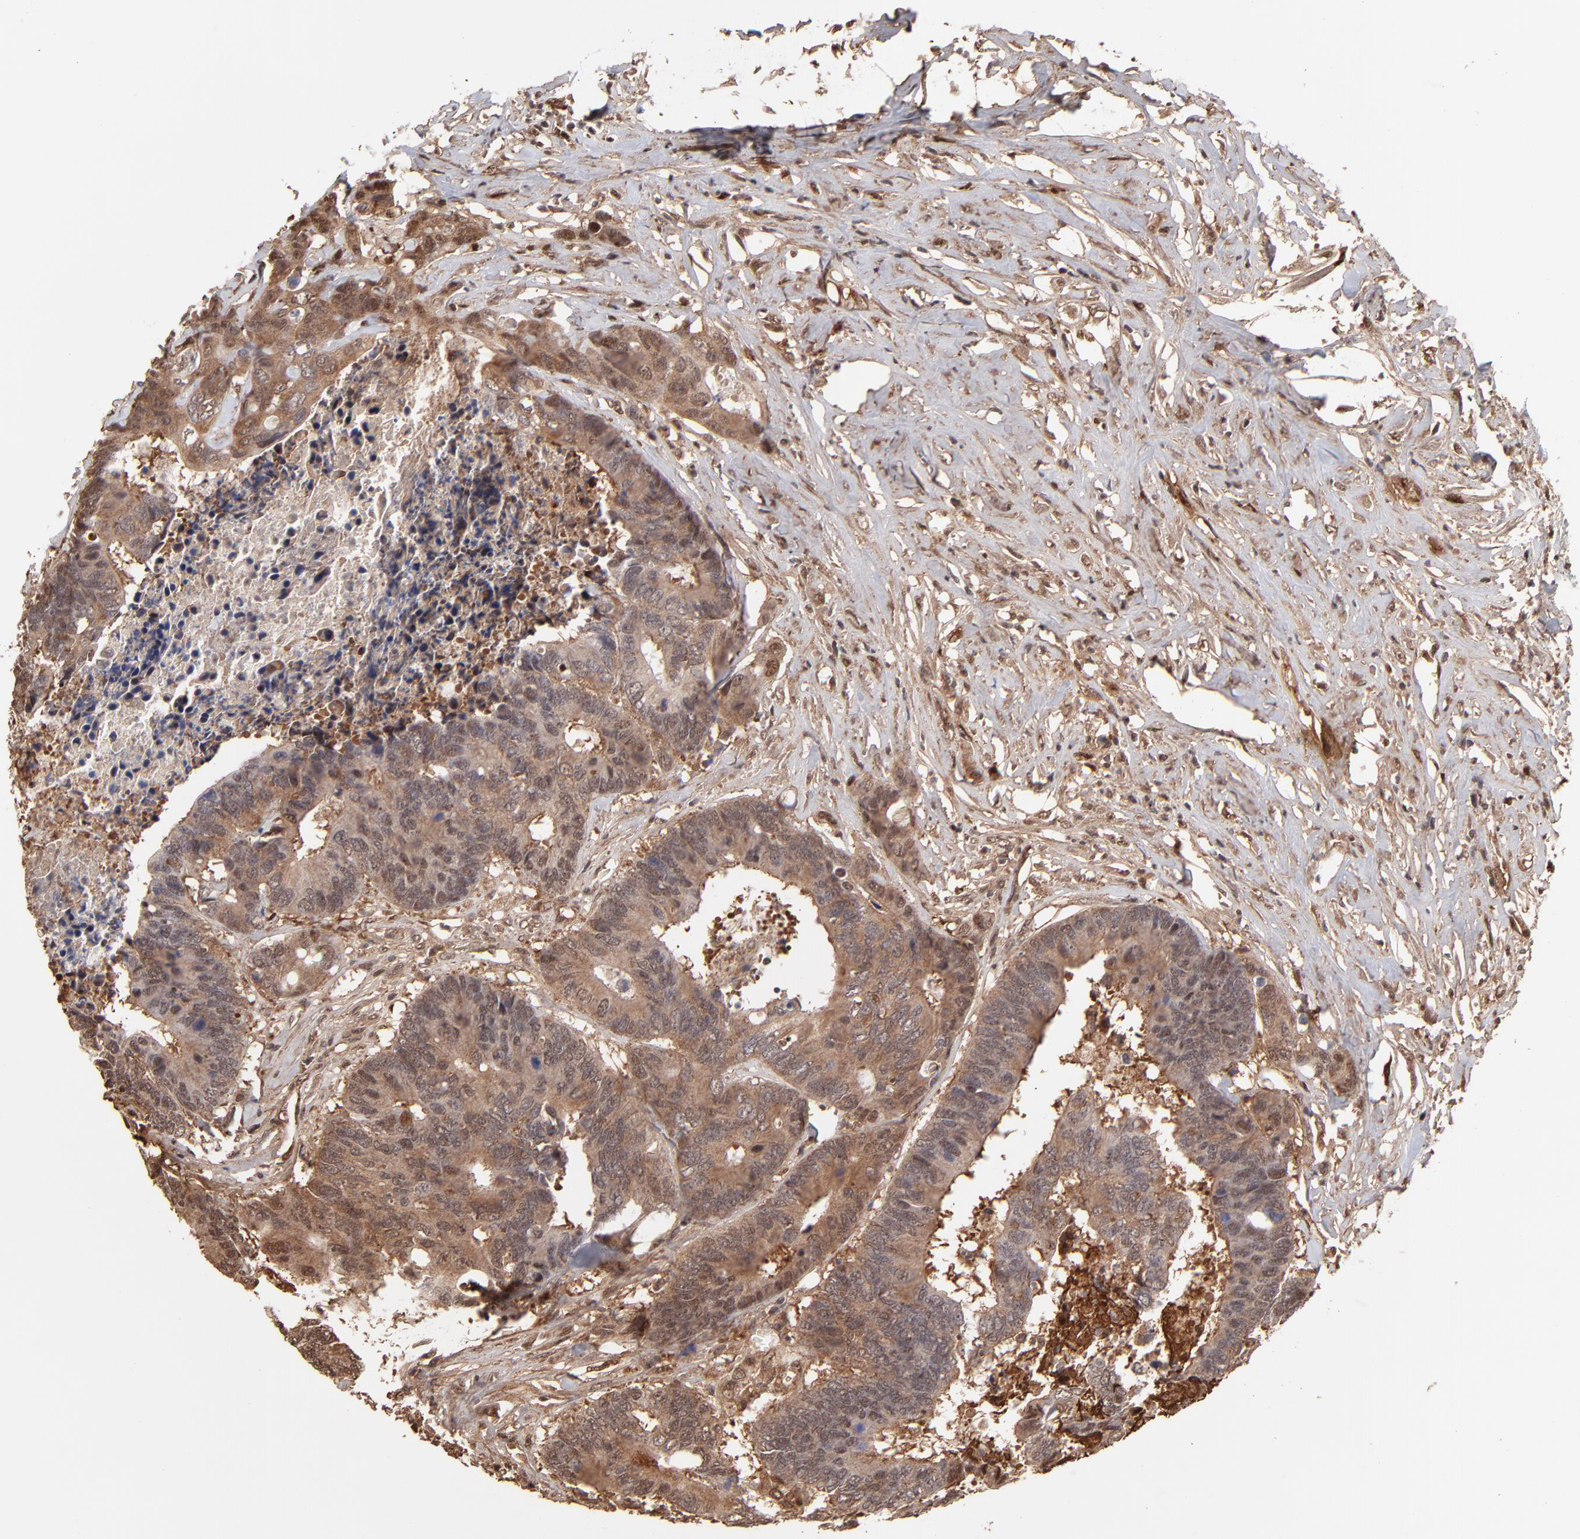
{"staining": {"intensity": "moderate", "quantity": "25%-75%", "location": "cytoplasmic/membranous,nuclear"}, "tissue": "colorectal cancer", "cell_type": "Tumor cells", "image_type": "cancer", "snomed": [{"axis": "morphology", "description": "Adenocarcinoma, NOS"}, {"axis": "topography", "description": "Rectum"}], "caption": "Moderate cytoplasmic/membranous and nuclear staining for a protein is identified in about 25%-75% of tumor cells of colorectal adenocarcinoma using immunohistochemistry.", "gene": "PSMD14", "patient": {"sex": "male", "age": 55}}